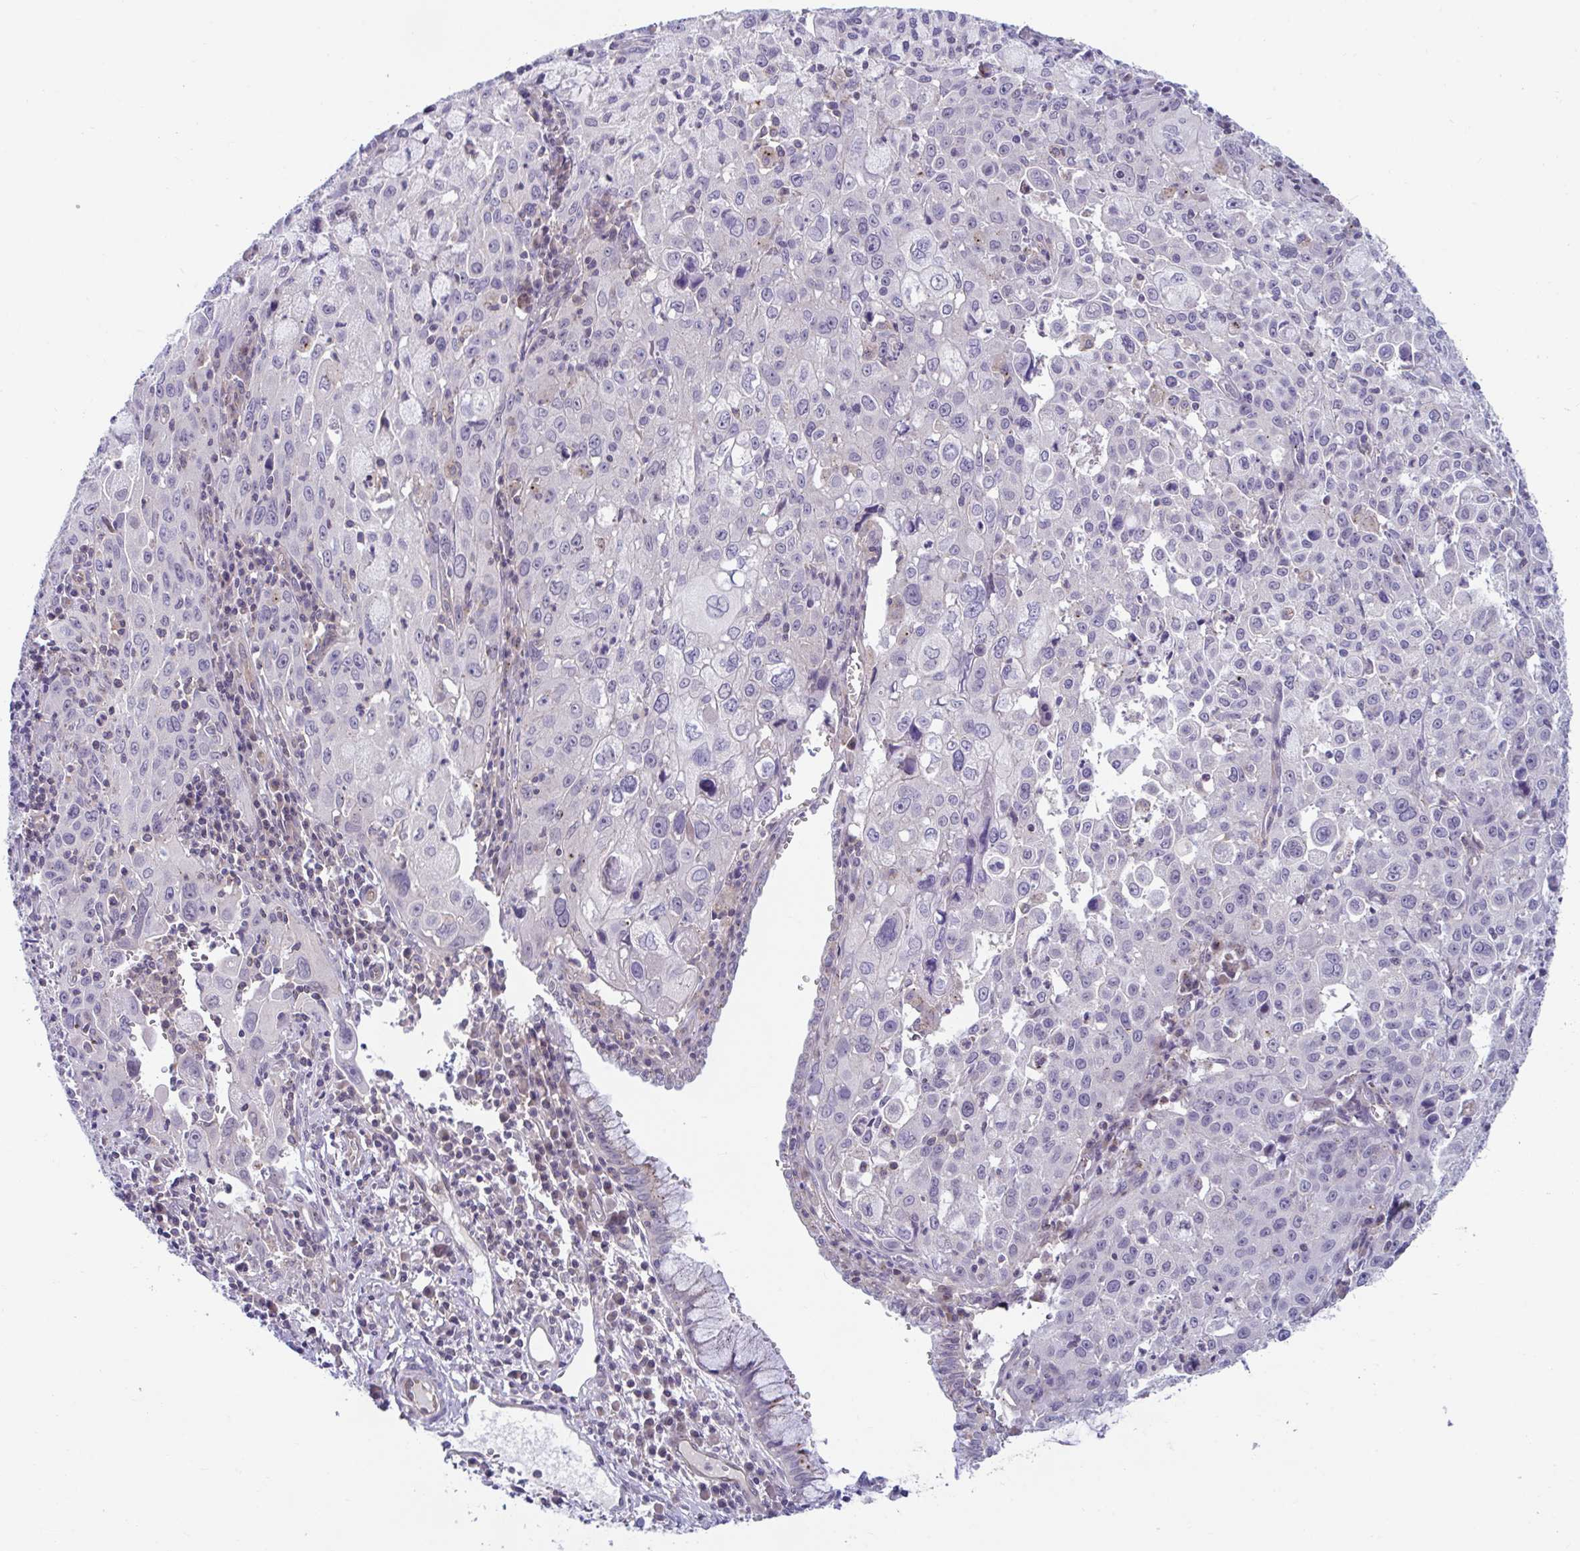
{"staining": {"intensity": "negative", "quantity": "none", "location": "none"}, "tissue": "cervical cancer", "cell_type": "Tumor cells", "image_type": "cancer", "snomed": [{"axis": "morphology", "description": "Squamous cell carcinoma, NOS"}, {"axis": "topography", "description": "Cervix"}], "caption": "IHC image of neoplastic tissue: cervical cancer (squamous cell carcinoma) stained with DAB exhibits no significant protein staining in tumor cells. (DAB immunohistochemistry (IHC), high magnification).", "gene": "IST1", "patient": {"sex": "female", "age": 42}}